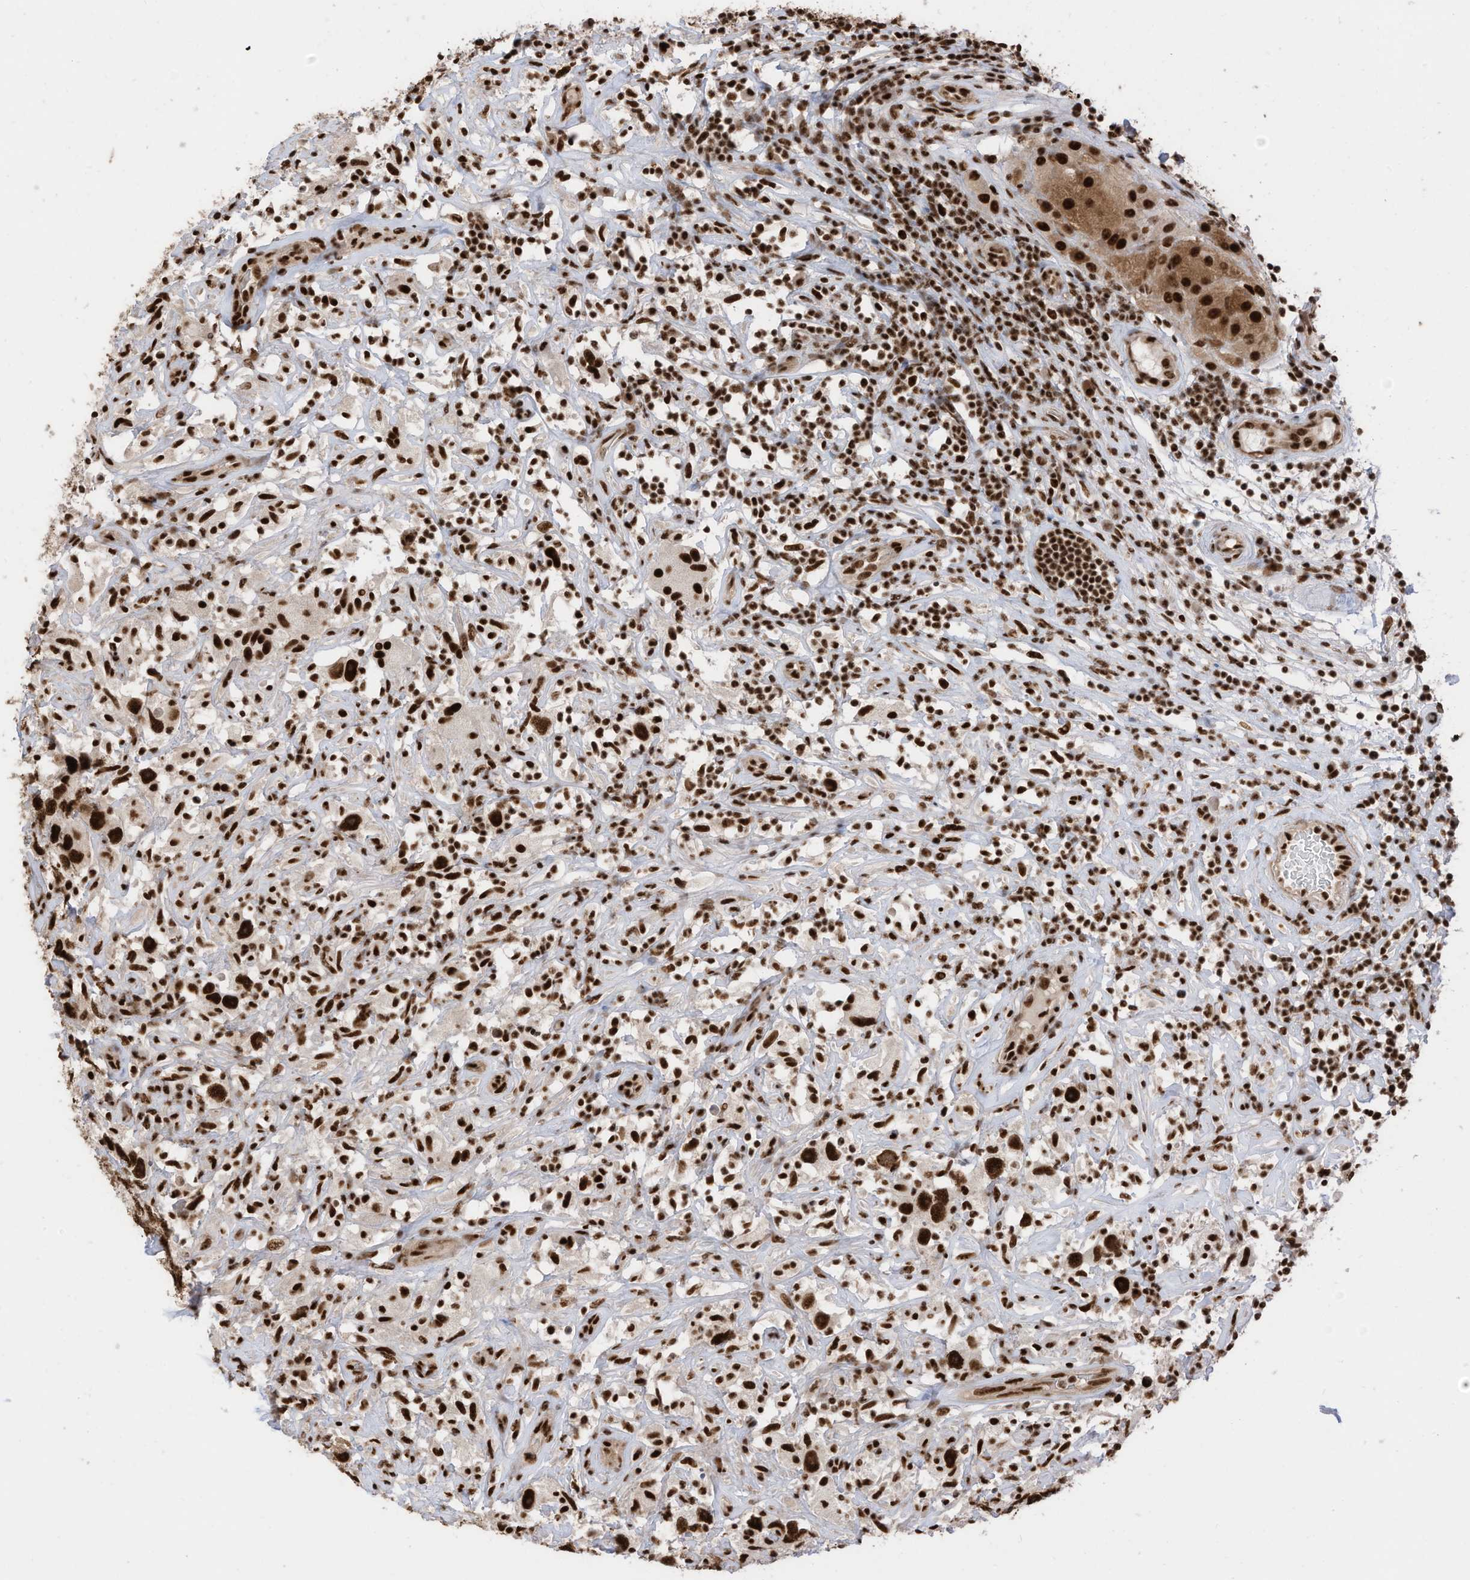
{"staining": {"intensity": "strong", "quantity": ">75%", "location": "nuclear"}, "tissue": "testis cancer", "cell_type": "Tumor cells", "image_type": "cancer", "snomed": [{"axis": "morphology", "description": "Seminoma, NOS"}, {"axis": "topography", "description": "Testis"}], "caption": "Immunohistochemical staining of human testis cancer displays high levels of strong nuclear expression in approximately >75% of tumor cells. (Brightfield microscopy of DAB IHC at high magnification).", "gene": "SF3A3", "patient": {"sex": "male", "age": 49}}